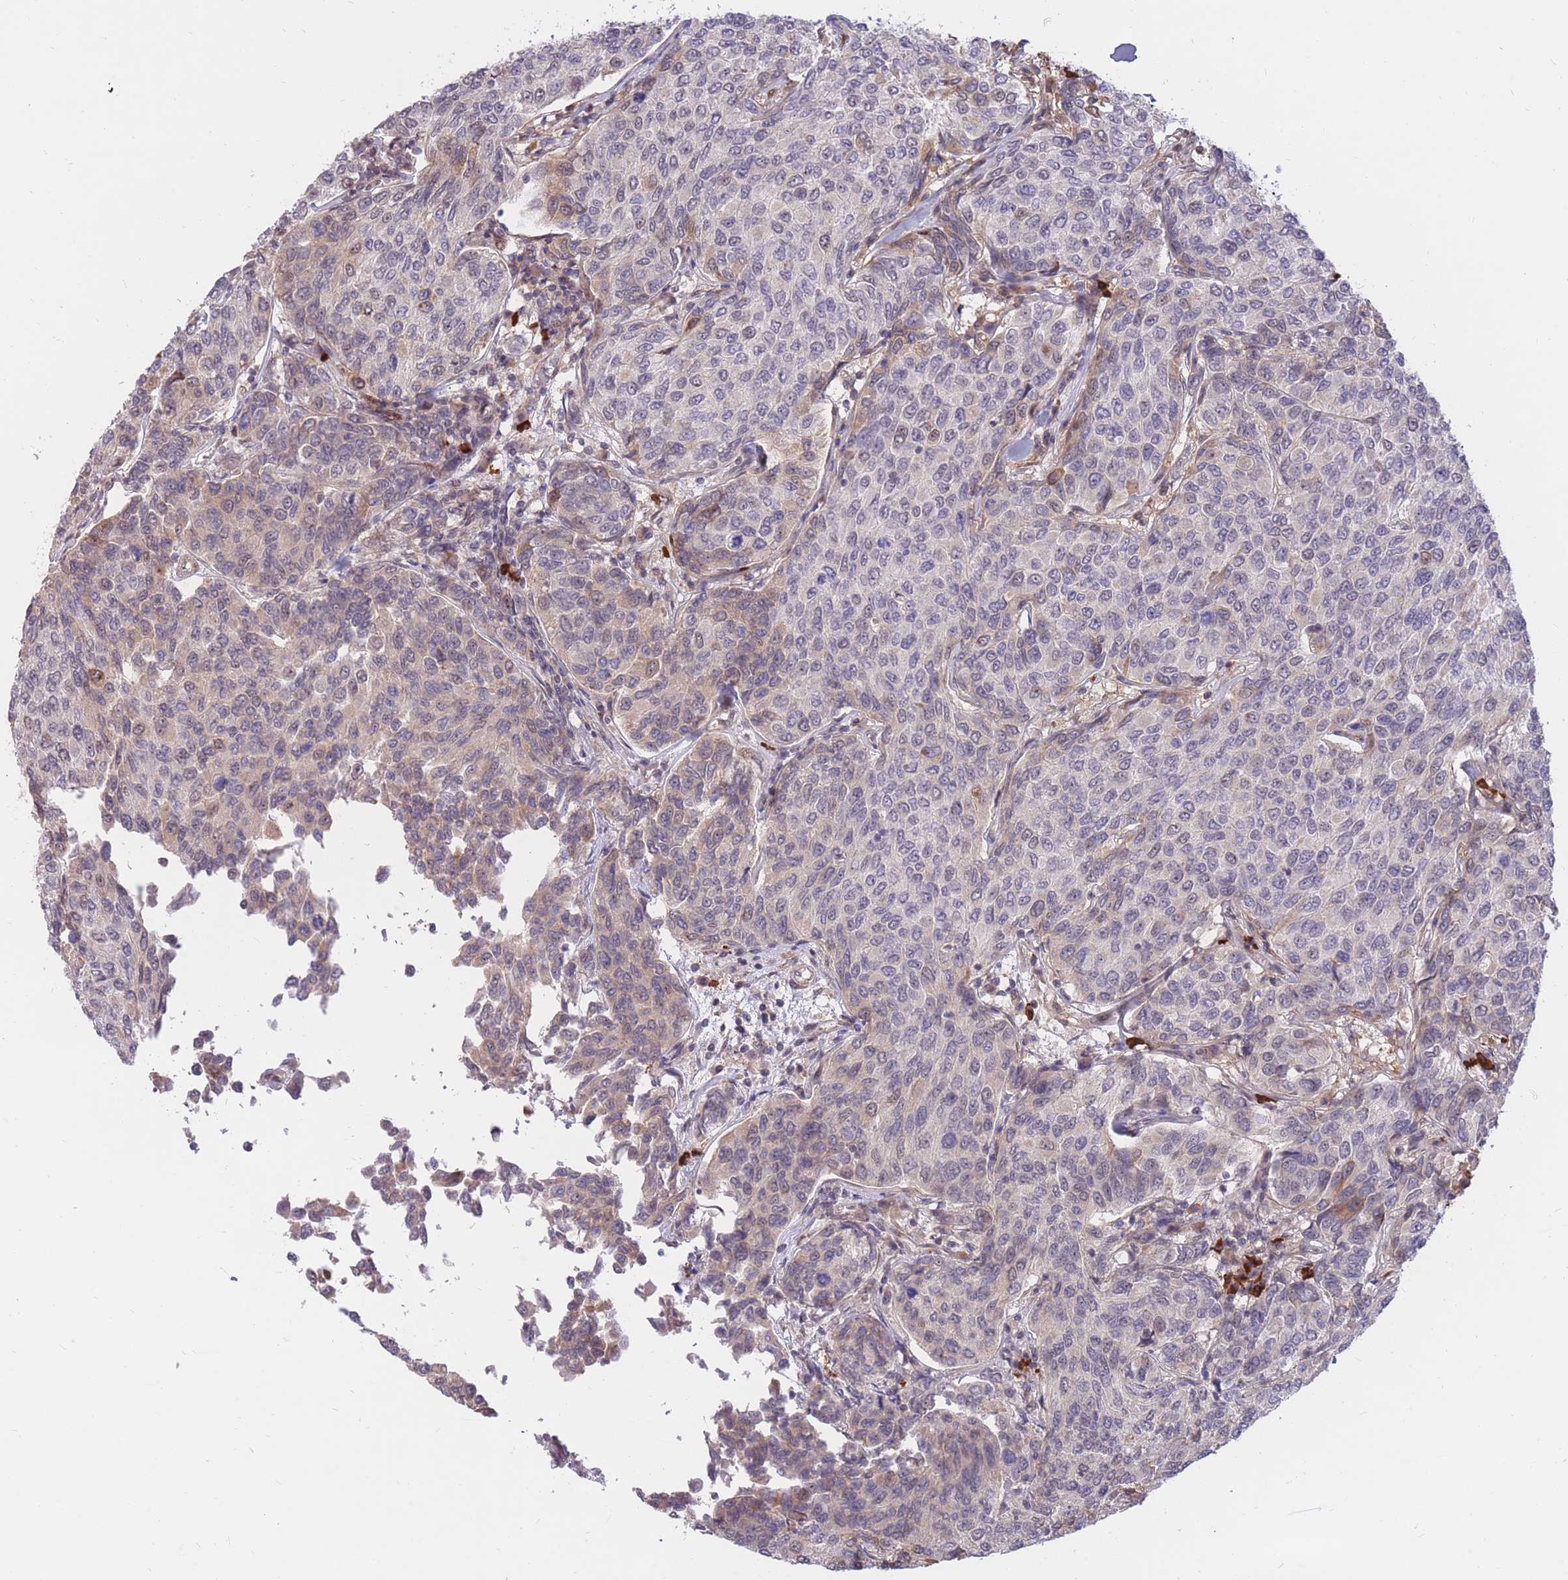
{"staining": {"intensity": "weak", "quantity": "25%-75%", "location": "cytoplasmic/membranous,nuclear"}, "tissue": "breast cancer", "cell_type": "Tumor cells", "image_type": "cancer", "snomed": [{"axis": "morphology", "description": "Duct carcinoma"}, {"axis": "topography", "description": "Breast"}], "caption": "Weak cytoplasmic/membranous and nuclear staining is appreciated in about 25%-75% of tumor cells in invasive ductal carcinoma (breast).", "gene": "ERICH6B", "patient": {"sex": "female", "age": 55}}